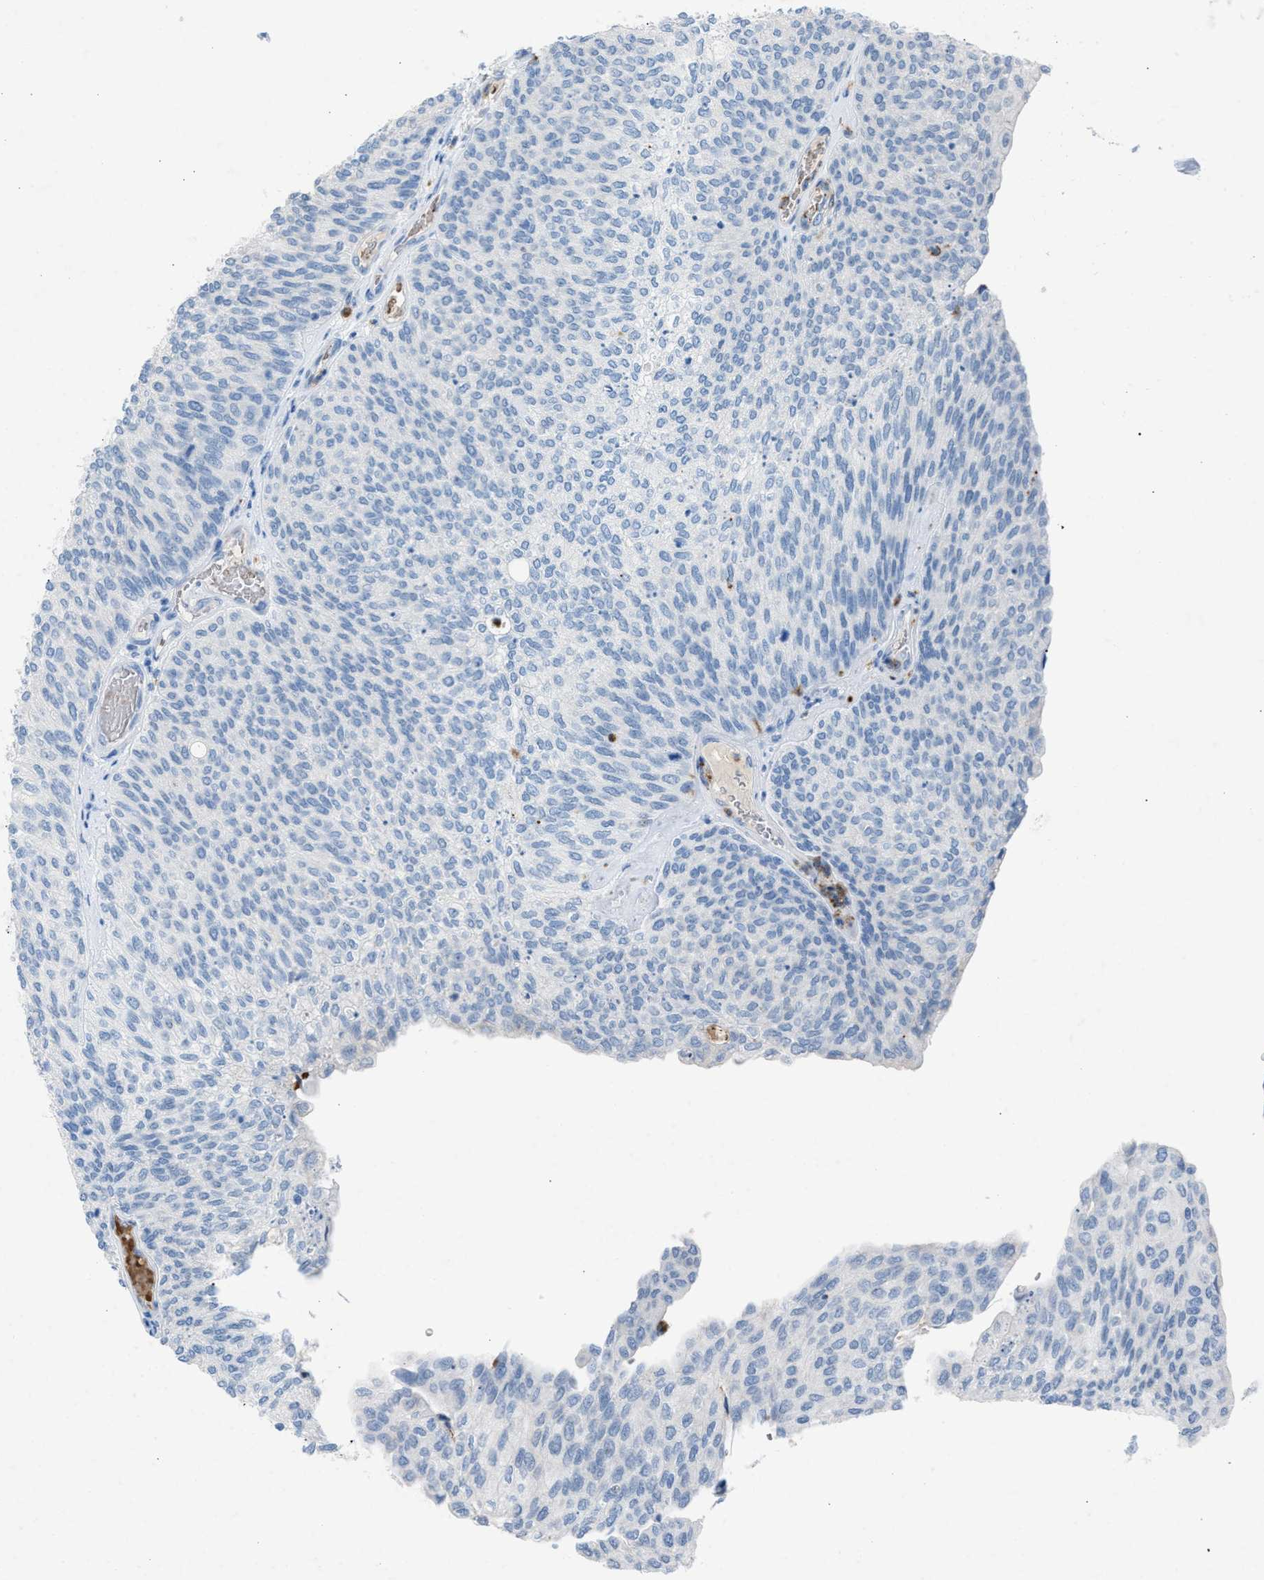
{"staining": {"intensity": "negative", "quantity": "none", "location": "none"}, "tissue": "urothelial cancer", "cell_type": "Tumor cells", "image_type": "cancer", "snomed": [{"axis": "morphology", "description": "Urothelial carcinoma, Low grade"}, {"axis": "topography", "description": "Urinary bladder"}], "caption": "DAB (3,3'-diaminobenzidine) immunohistochemical staining of human urothelial carcinoma (low-grade) exhibits no significant positivity in tumor cells. (DAB immunohistochemistry (IHC) visualized using brightfield microscopy, high magnification).", "gene": "CFAP77", "patient": {"sex": "female", "age": 79}}